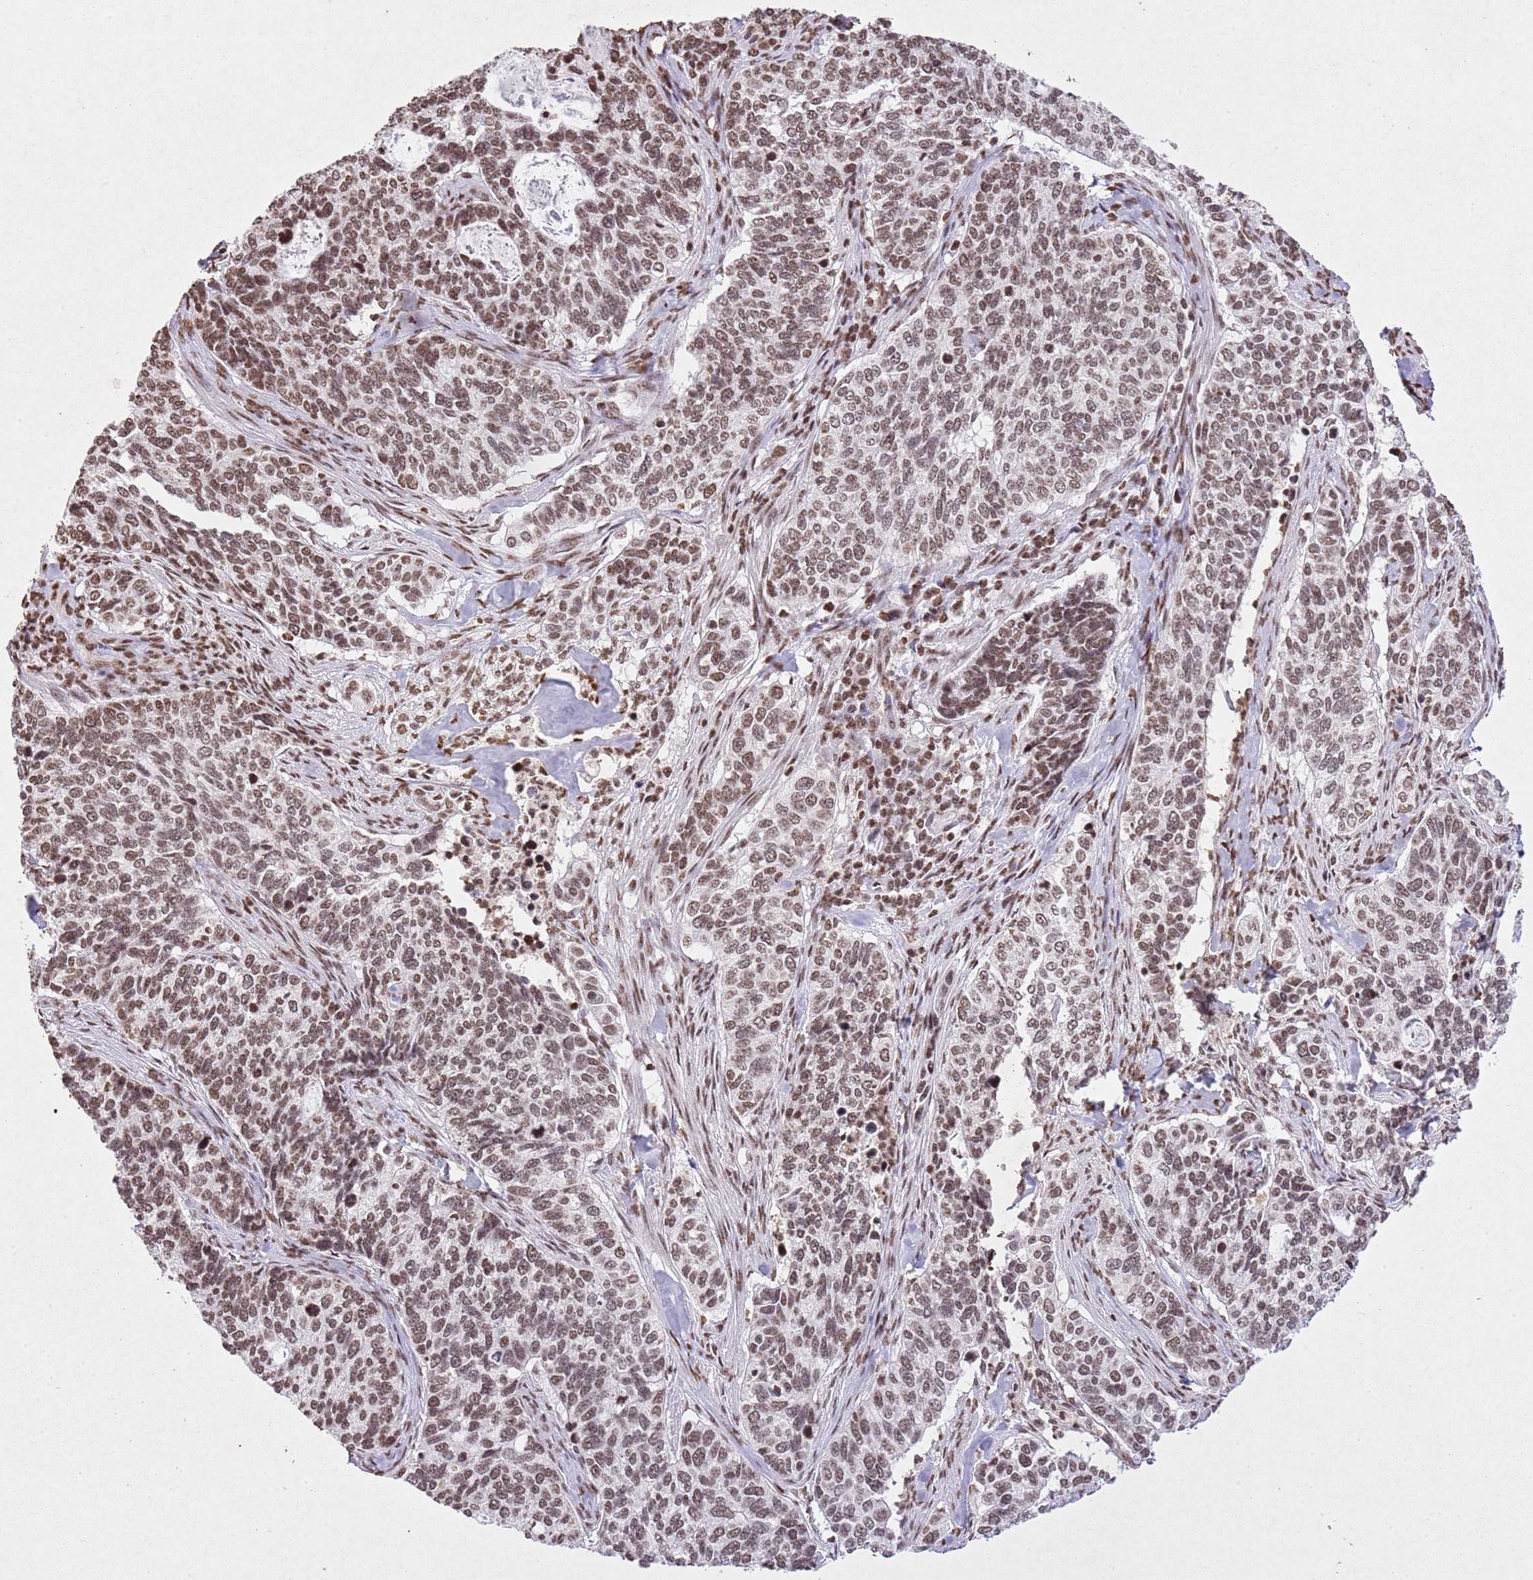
{"staining": {"intensity": "moderate", "quantity": ">75%", "location": "nuclear"}, "tissue": "cervical cancer", "cell_type": "Tumor cells", "image_type": "cancer", "snomed": [{"axis": "morphology", "description": "Squamous cell carcinoma, NOS"}, {"axis": "topography", "description": "Cervix"}], "caption": "High-magnification brightfield microscopy of cervical squamous cell carcinoma stained with DAB (3,3'-diaminobenzidine) (brown) and counterstained with hematoxylin (blue). tumor cells exhibit moderate nuclear expression is identified in about>75% of cells.", "gene": "BMAL1", "patient": {"sex": "female", "age": 38}}